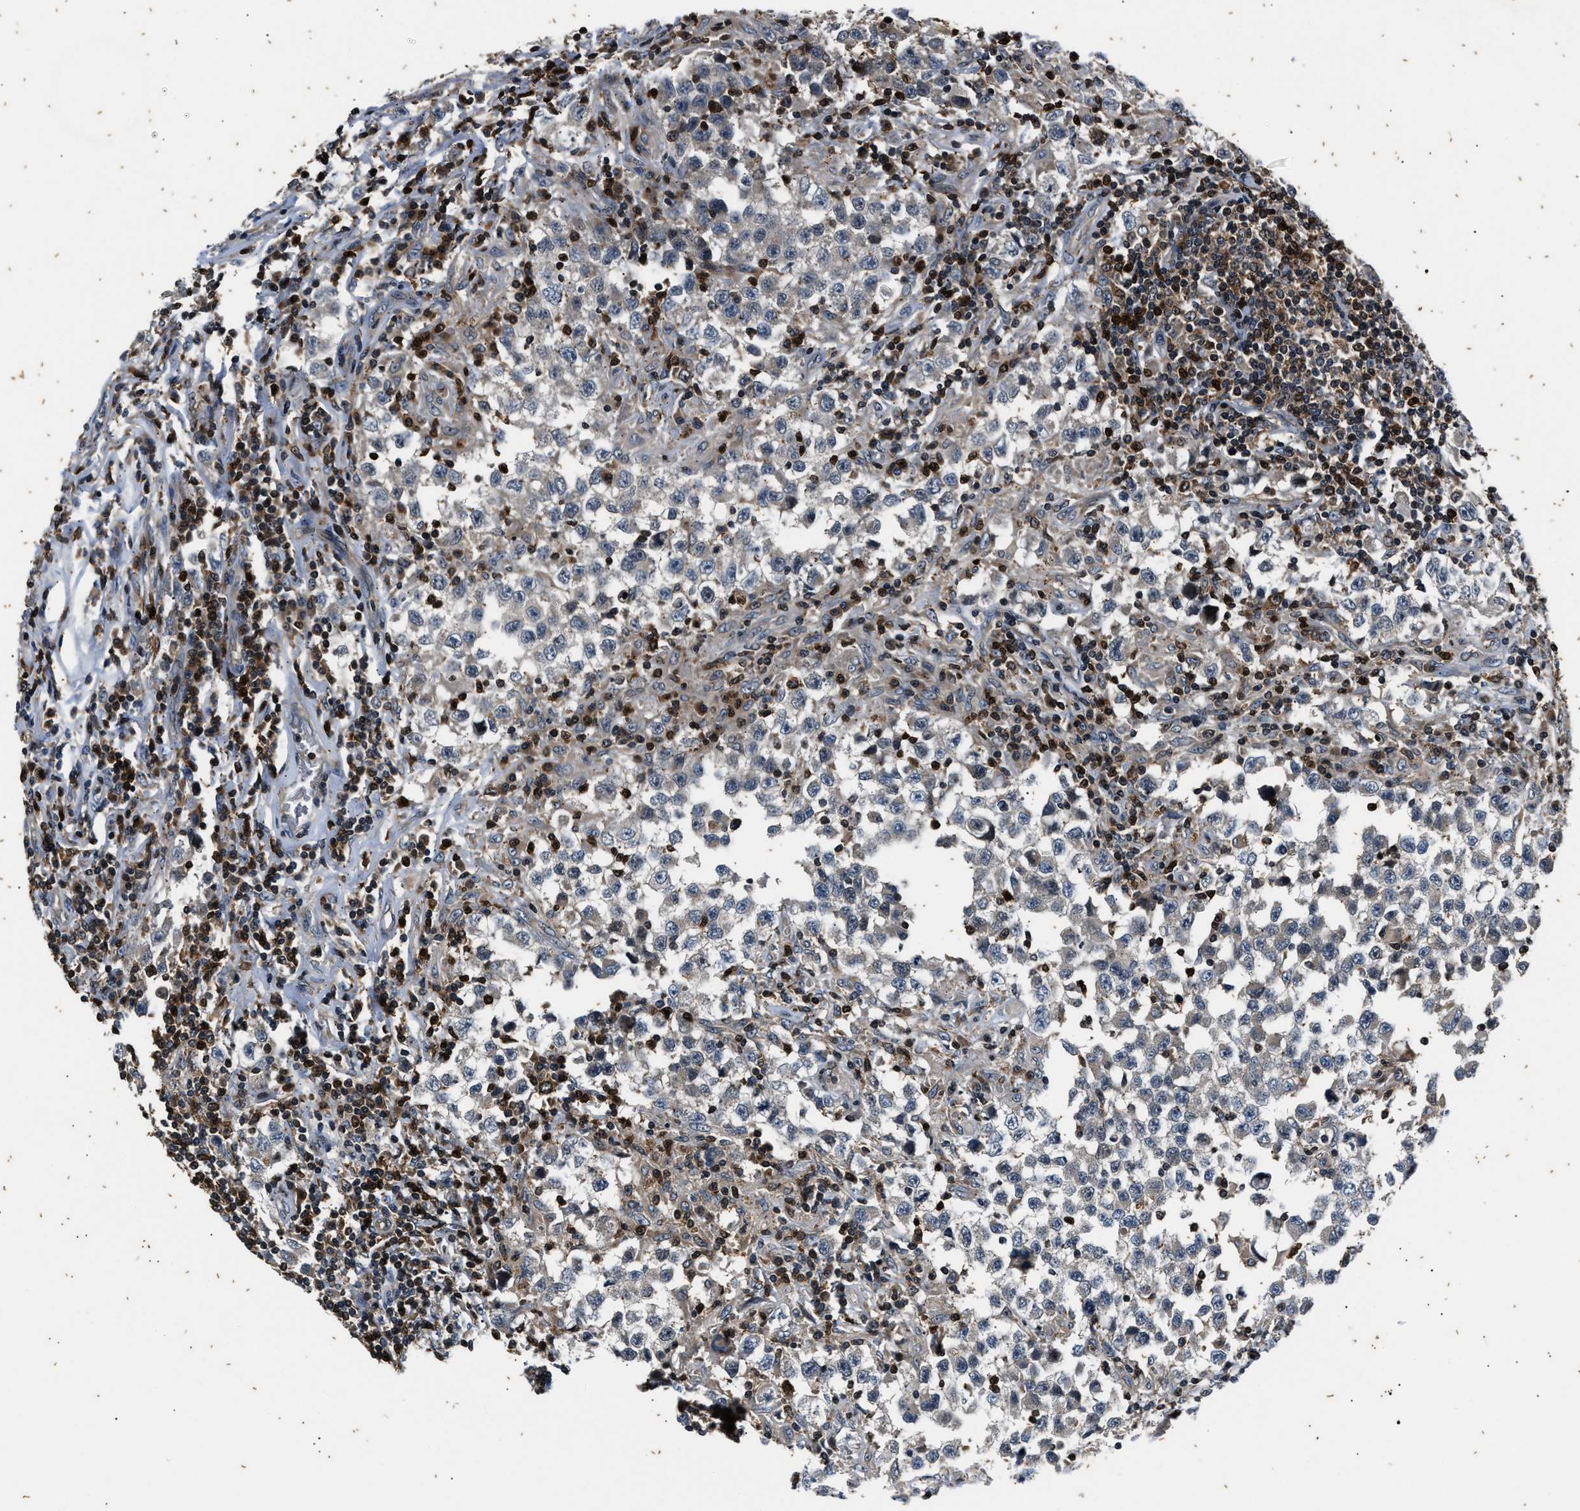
{"staining": {"intensity": "negative", "quantity": "none", "location": "none"}, "tissue": "testis cancer", "cell_type": "Tumor cells", "image_type": "cancer", "snomed": [{"axis": "morphology", "description": "Carcinoma, Embryonal, NOS"}, {"axis": "topography", "description": "Testis"}], "caption": "Tumor cells show no significant staining in testis cancer.", "gene": "PTPN7", "patient": {"sex": "male", "age": 21}}